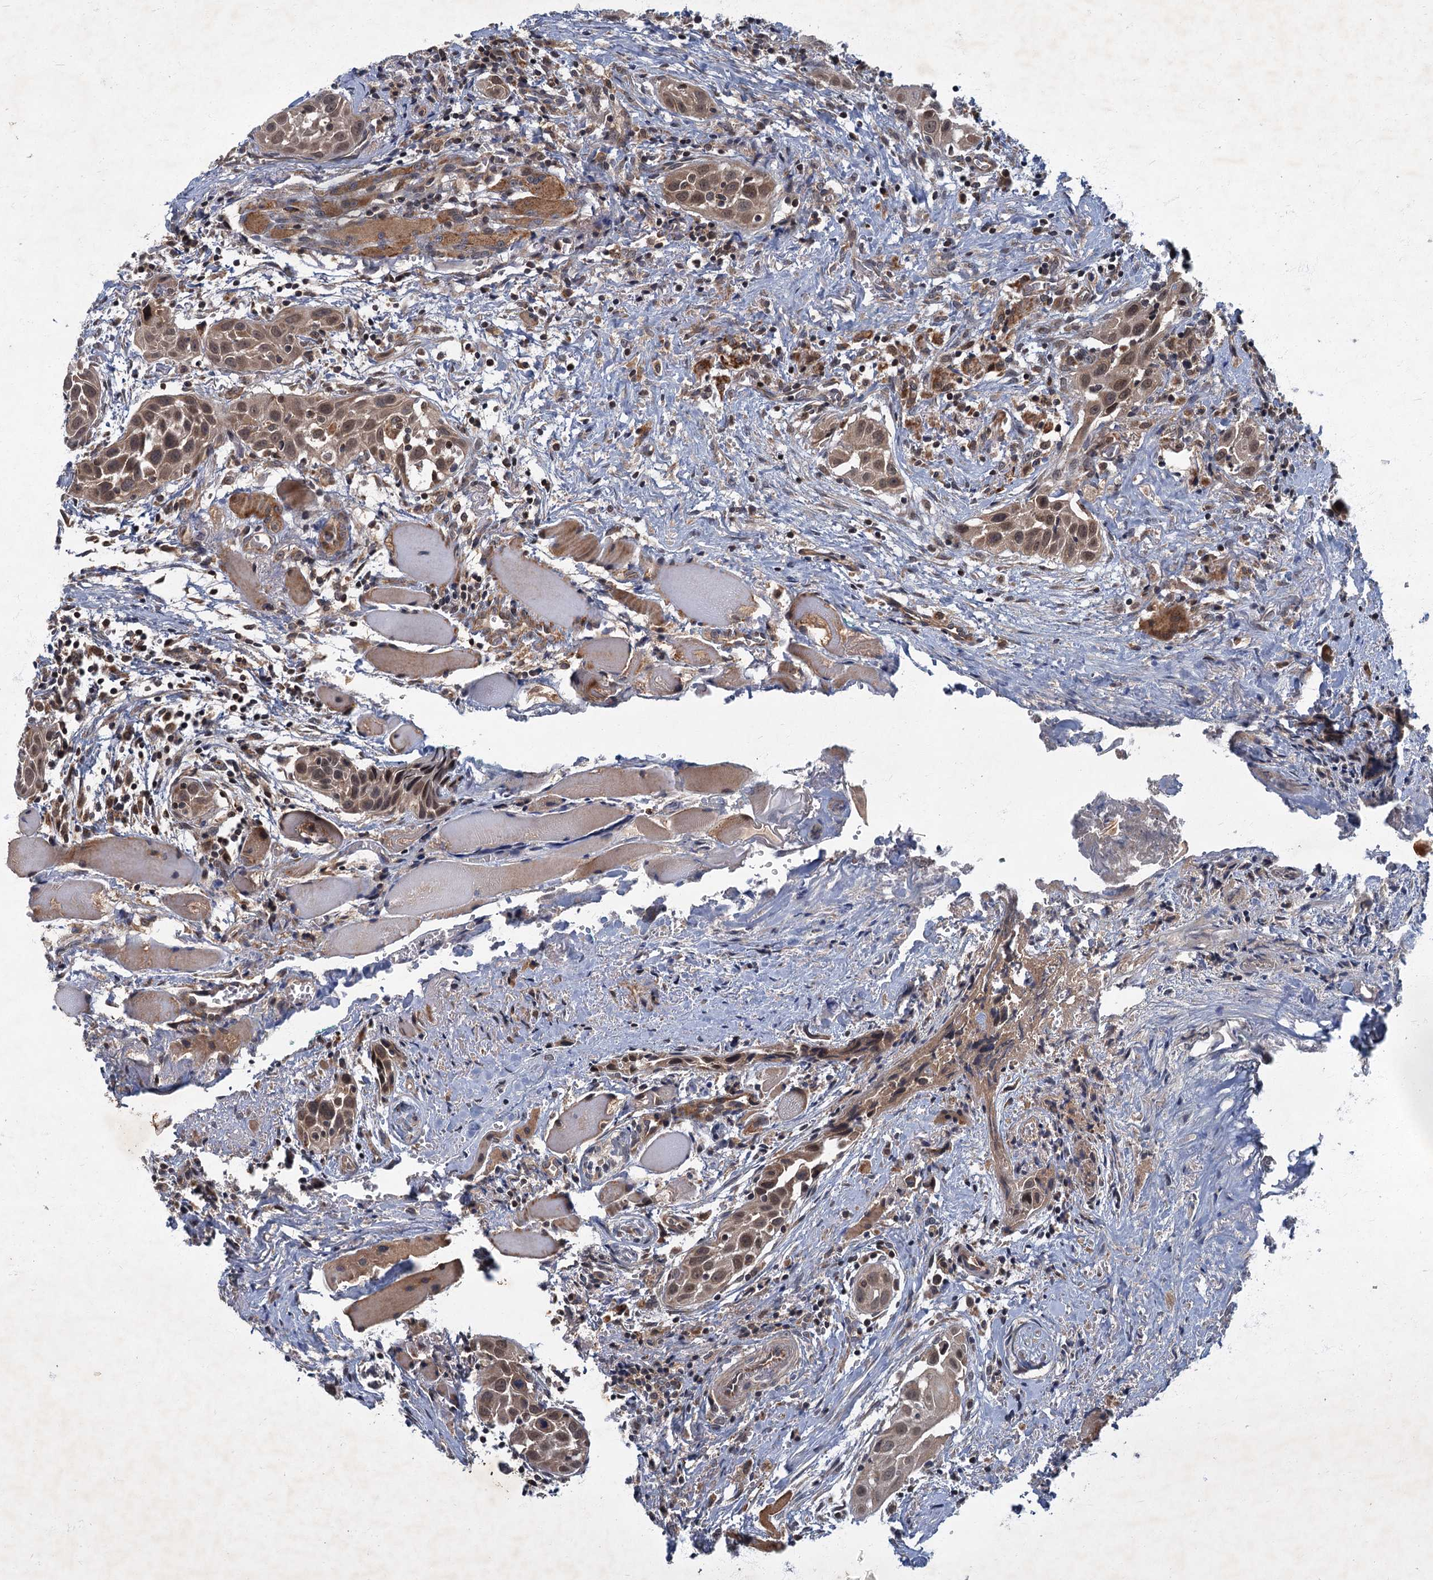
{"staining": {"intensity": "weak", "quantity": ">75%", "location": "cytoplasmic/membranous"}, "tissue": "head and neck cancer", "cell_type": "Tumor cells", "image_type": "cancer", "snomed": [{"axis": "morphology", "description": "Squamous cell carcinoma, NOS"}, {"axis": "topography", "description": "Oral tissue"}, {"axis": "topography", "description": "Head-Neck"}], "caption": "Protein staining by immunohistochemistry (IHC) shows weak cytoplasmic/membranous positivity in approximately >75% of tumor cells in head and neck squamous cell carcinoma. (brown staining indicates protein expression, while blue staining denotes nuclei).", "gene": "SLC11A2", "patient": {"sex": "female", "age": 50}}